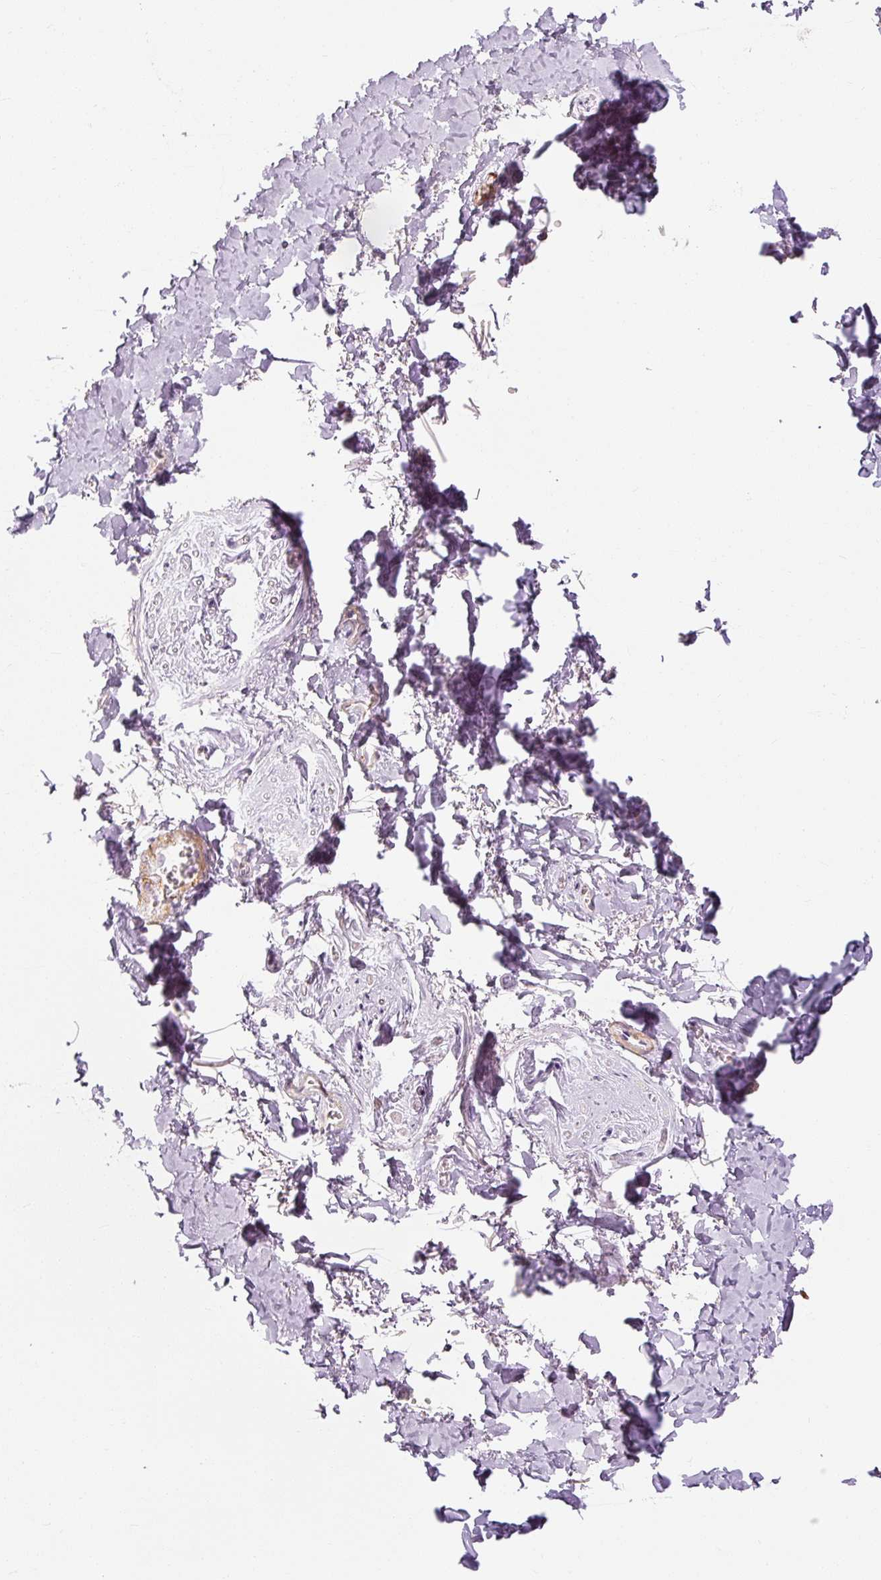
{"staining": {"intensity": "negative", "quantity": "none", "location": "none"}, "tissue": "adipose tissue", "cell_type": "Adipocytes", "image_type": "normal", "snomed": [{"axis": "morphology", "description": "Normal tissue, NOS"}, {"axis": "topography", "description": "Vulva"}, {"axis": "topography", "description": "Vagina"}, {"axis": "topography", "description": "Peripheral nerve tissue"}], "caption": "The micrograph demonstrates no significant expression in adipocytes of adipose tissue.", "gene": "CAPN3", "patient": {"sex": "female", "age": 66}}